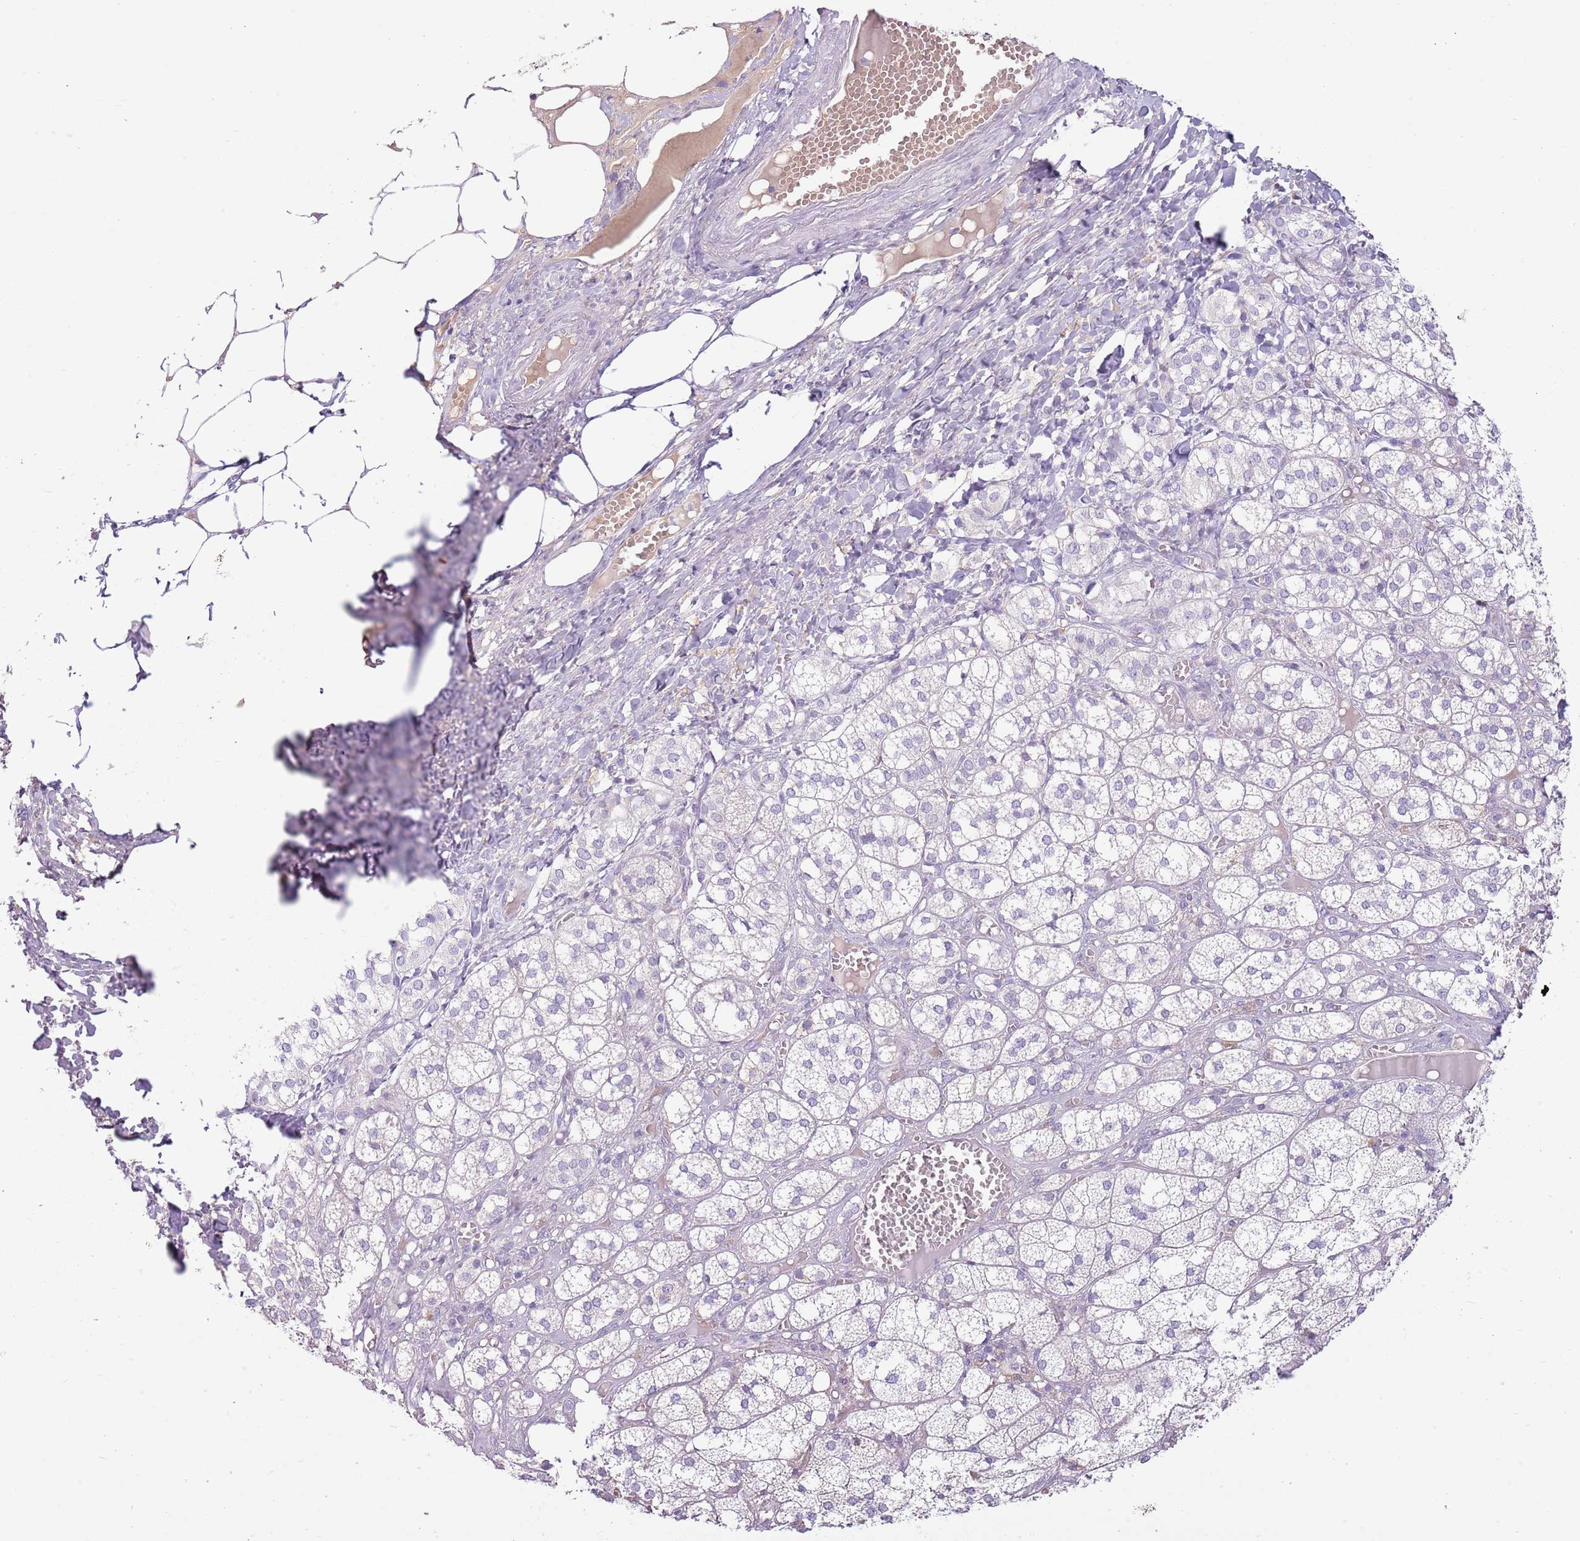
{"staining": {"intensity": "negative", "quantity": "none", "location": "none"}, "tissue": "adrenal gland", "cell_type": "Glandular cells", "image_type": "normal", "snomed": [{"axis": "morphology", "description": "Normal tissue, NOS"}, {"axis": "topography", "description": "Adrenal gland"}], "caption": "An IHC image of benign adrenal gland is shown. There is no staining in glandular cells of adrenal gland. (Brightfield microscopy of DAB IHC at high magnification).", "gene": "TOX2", "patient": {"sex": "female", "age": 61}}